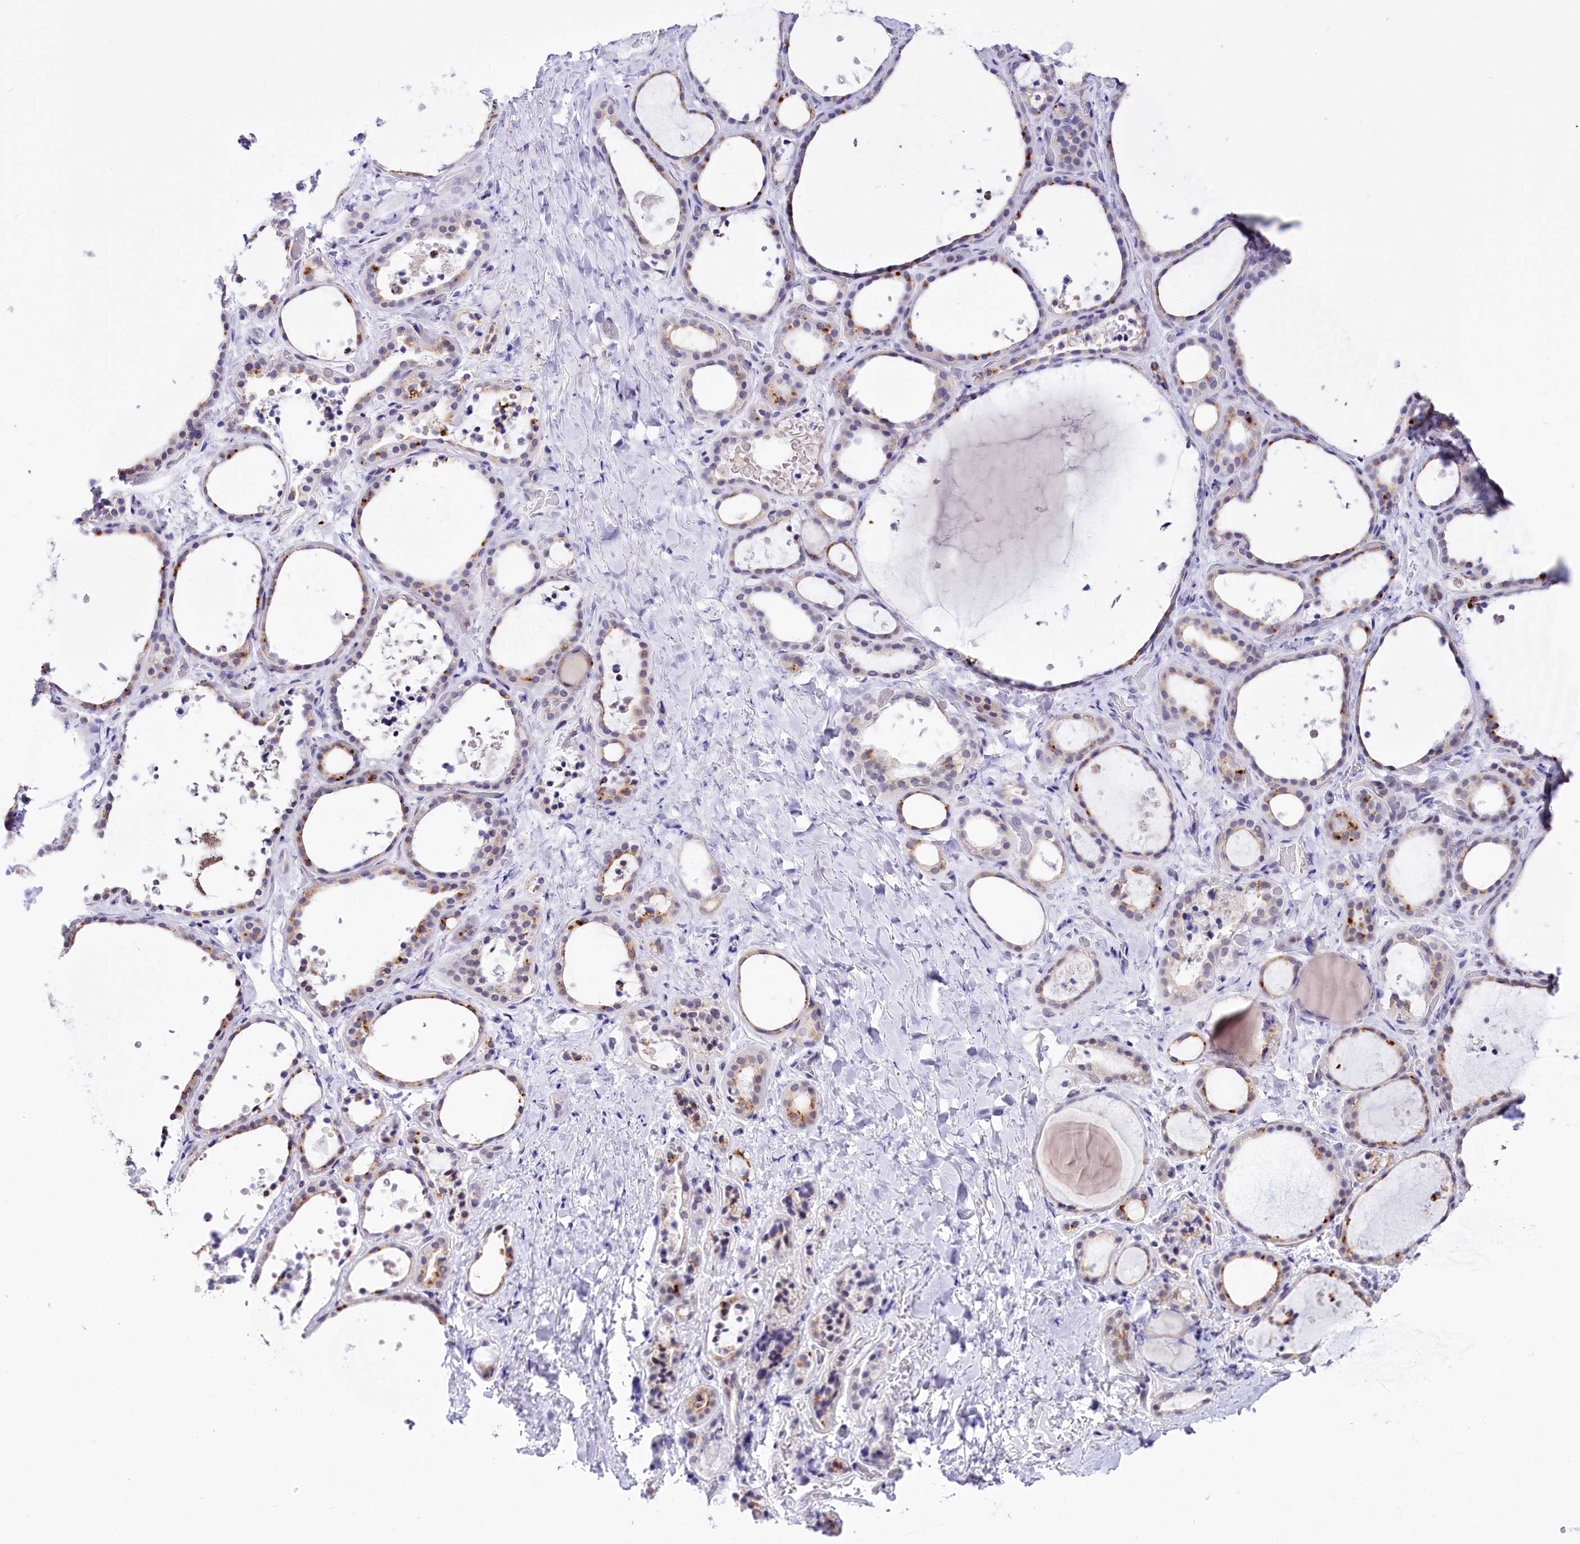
{"staining": {"intensity": "moderate", "quantity": "<25%", "location": "cytoplasmic/membranous"}, "tissue": "thyroid gland", "cell_type": "Glandular cells", "image_type": "normal", "snomed": [{"axis": "morphology", "description": "Normal tissue, NOS"}, {"axis": "topography", "description": "Thyroid gland"}], "caption": "IHC photomicrograph of unremarkable thyroid gland: human thyroid gland stained using immunohistochemistry exhibits low levels of moderate protein expression localized specifically in the cytoplasmic/membranous of glandular cells, appearing as a cytoplasmic/membranous brown color.", "gene": "SPATS2", "patient": {"sex": "female", "age": 44}}